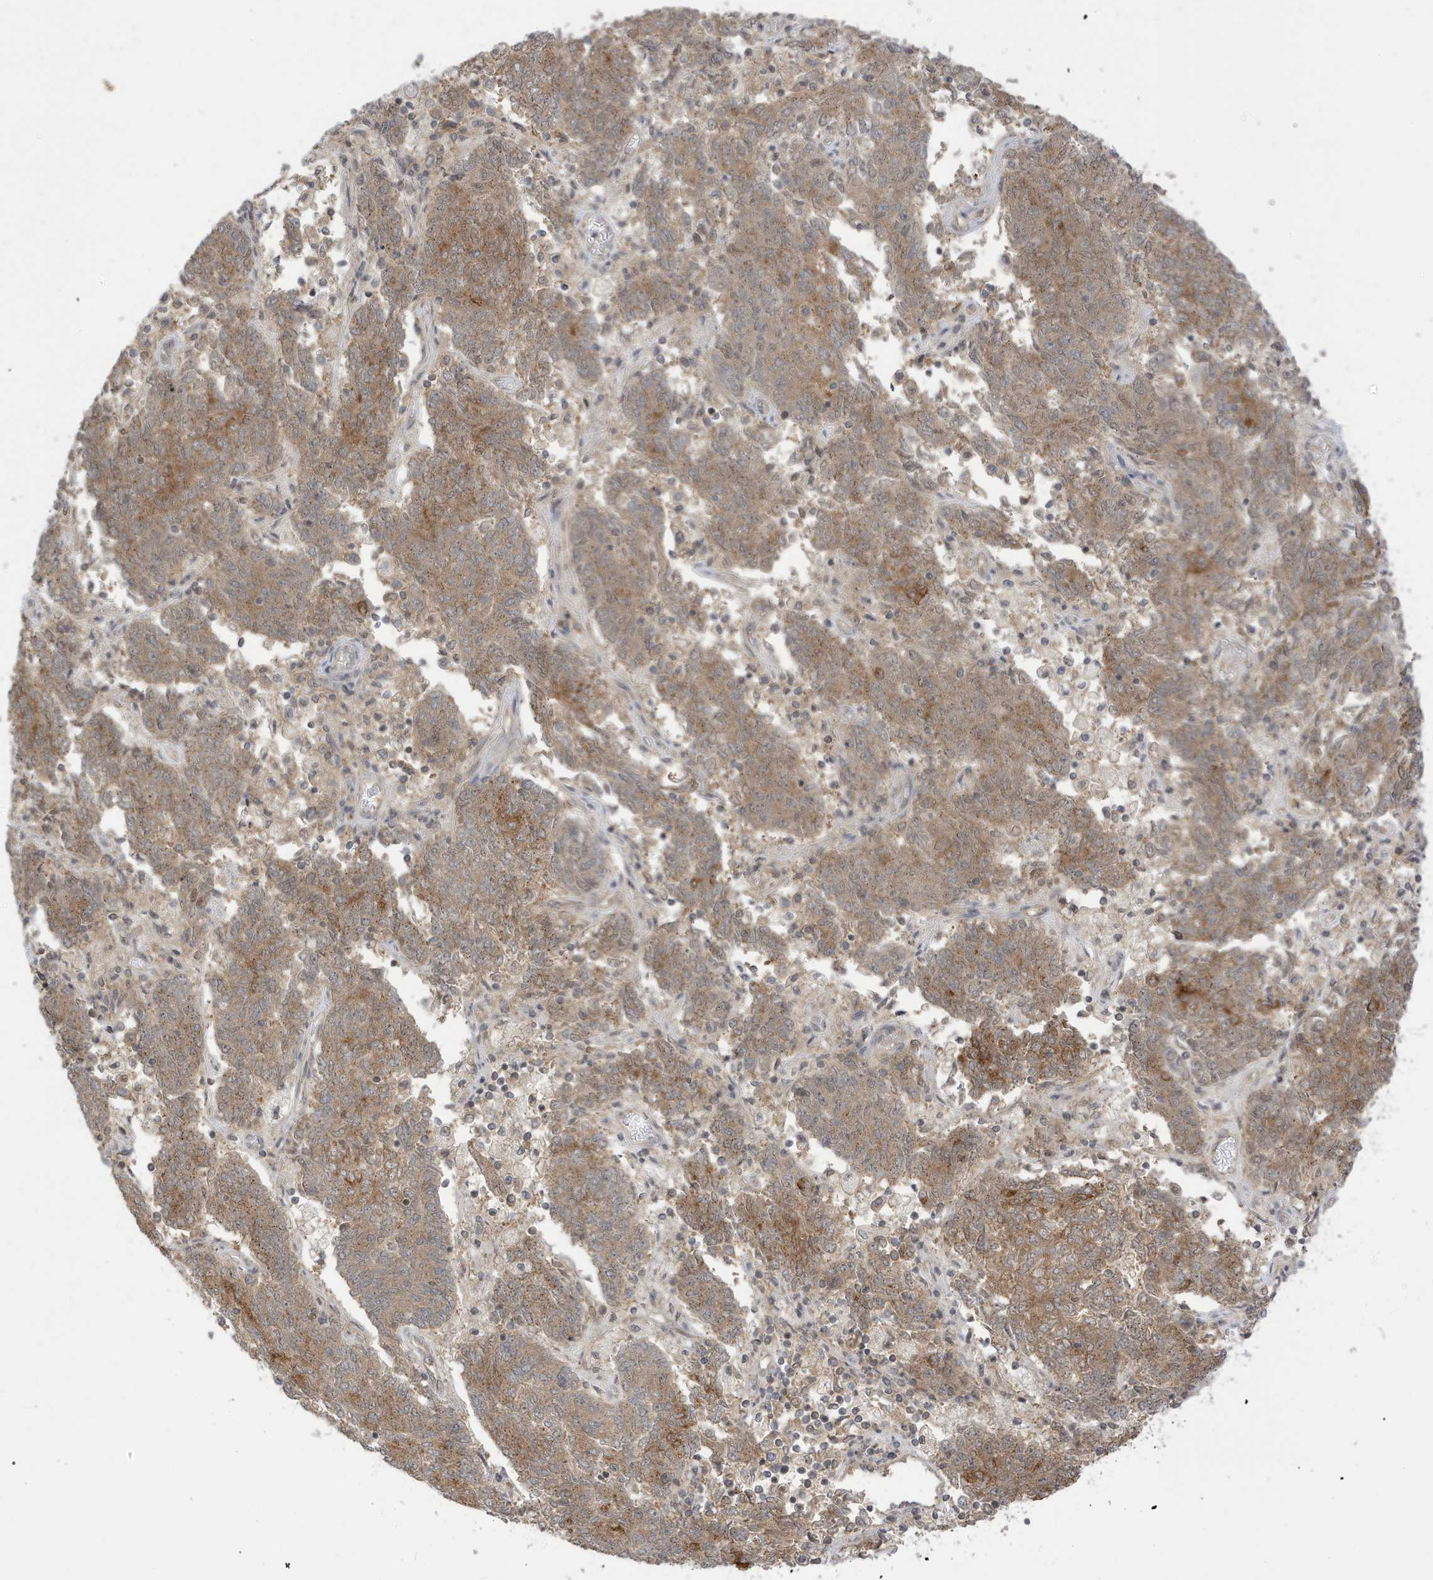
{"staining": {"intensity": "moderate", "quantity": ">75%", "location": "cytoplasmic/membranous"}, "tissue": "endometrial cancer", "cell_type": "Tumor cells", "image_type": "cancer", "snomed": [{"axis": "morphology", "description": "Adenocarcinoma, NOS"}, {"axis": "topography", "description": "Endometrium"}], "caption": "A high-resolution photomicrograph shows immunohistochemistry staining of endometrial cancer, which reveals moderate cytoplasmic/membranous expression in approximately >75% of tumor cells. (Stains: DAB in brown, nuclei in blue, Microscopy: brightfield microscopy at high magnification).", "gene": "TAB3", "patient": {"sex": "female", "age": 80}}